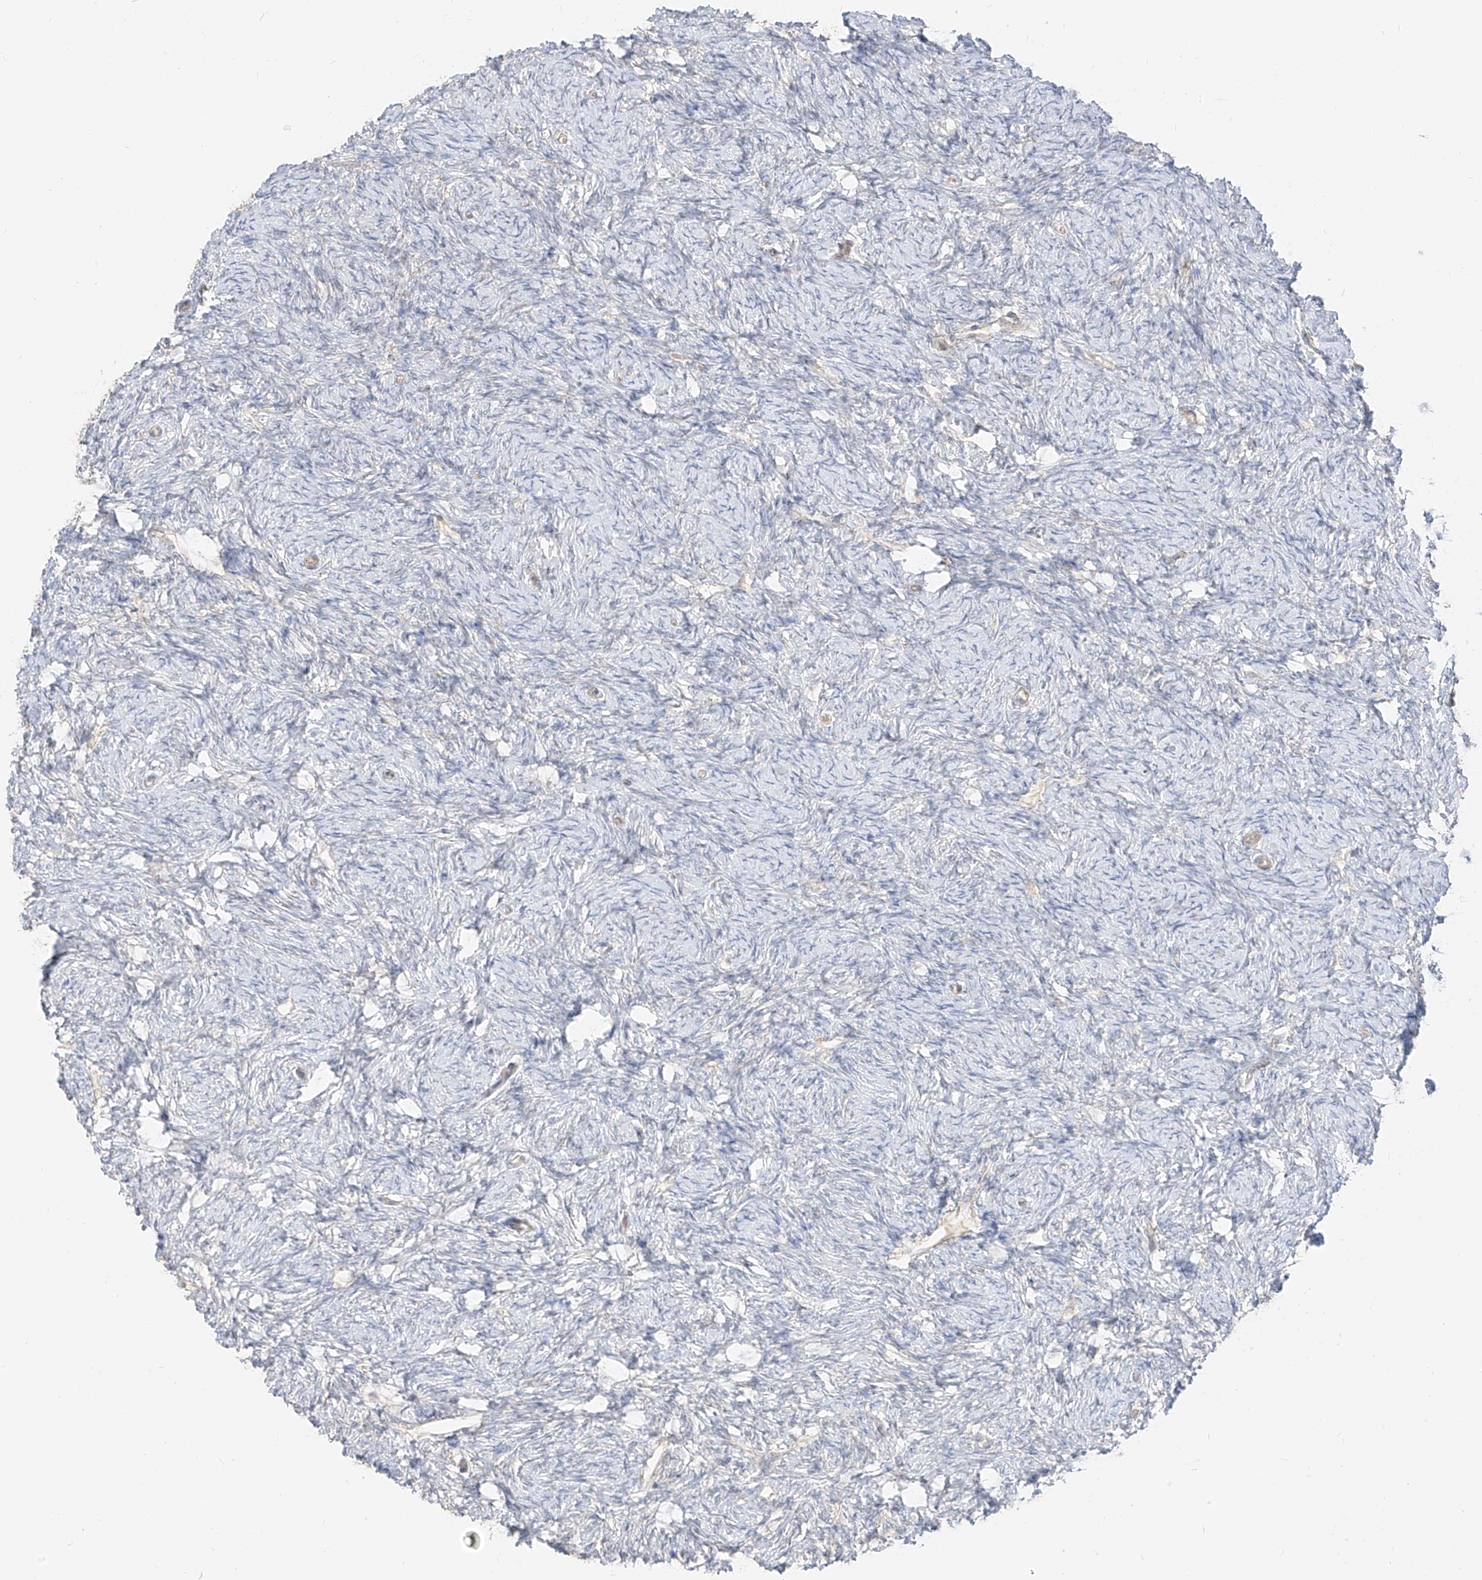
{"staining": {"intensity": "negative", "quantity": "none", "location": "none"}, "tissue": "ovary", "cell_type": "Ovarian stroma cells", "image_type": "normal", "snomed": [{"axis": "morphology", "description": "Normal tissue, NOS"}, {"axis": "morphology", "description": "Cyst, NOS"}, {"axis": "topography", "description": "Ovary"}], "caption": "An image of ovary stained for a protein displays no brown staining in ovarian stroma cells. (Immunohistochemistry (ihc), brightfield microscopy, high magnification).", "gene": "ZIM3", "patient": {"sex": "female", "age": 33}}